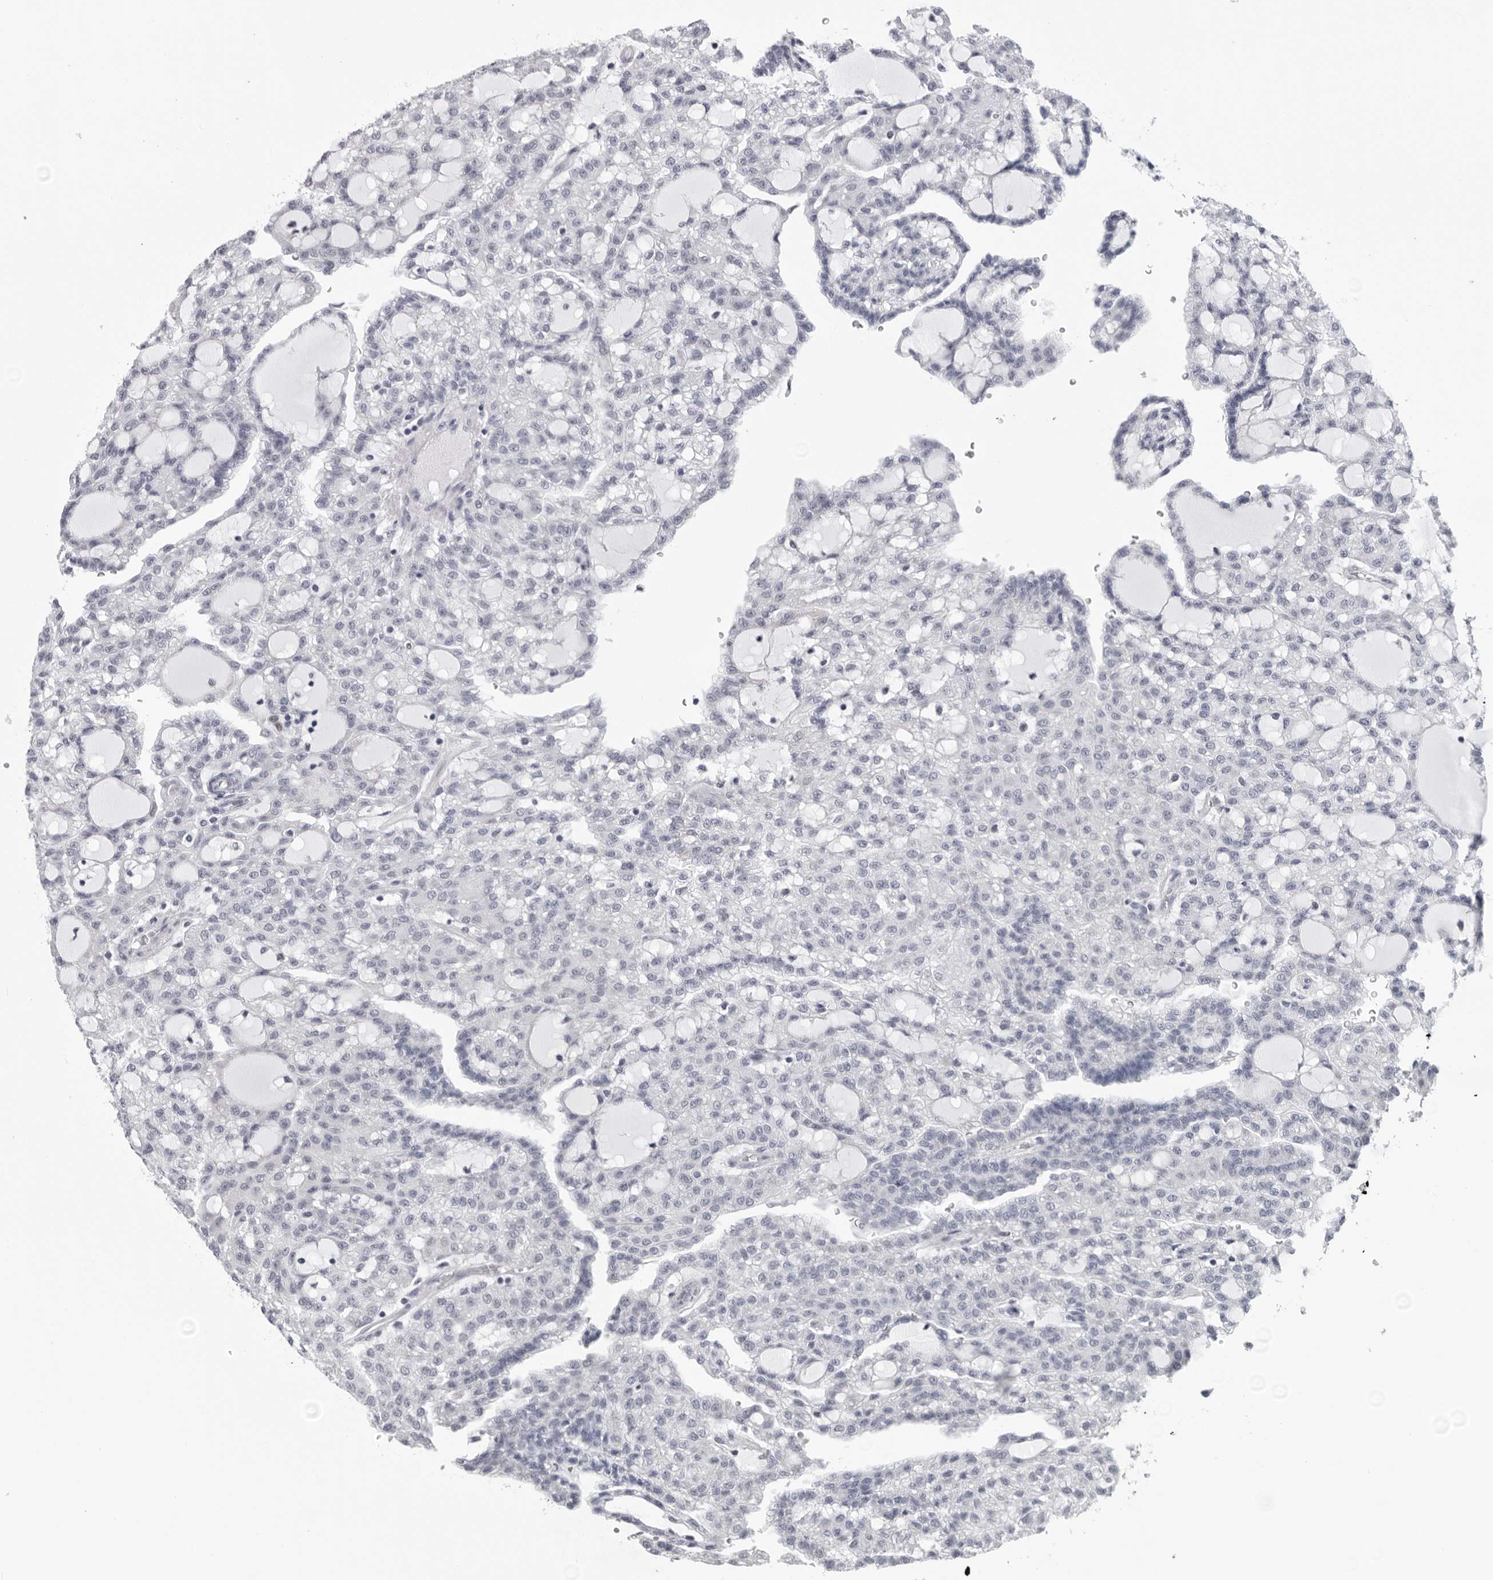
{"staining": {"intensity": "negative", "quantity": "none", "location": "none"}, "tissue": "renal cancer", "cell_type": "Tumor cells", "image_type": "cancer", "snomed": [{"axis": "morphology", "description": "Adenocarcinoma, NOS"}, {"axis": "topography", "description": "Kidney"}], "caption": "Immunohistochemistry (IHC) image of adenocarcinoma (renal) stained for a protein (brown), which exhibits no staining in tumor cells.", "gene": "CPT2", "patient": {"sex": "male", "age": 63}}